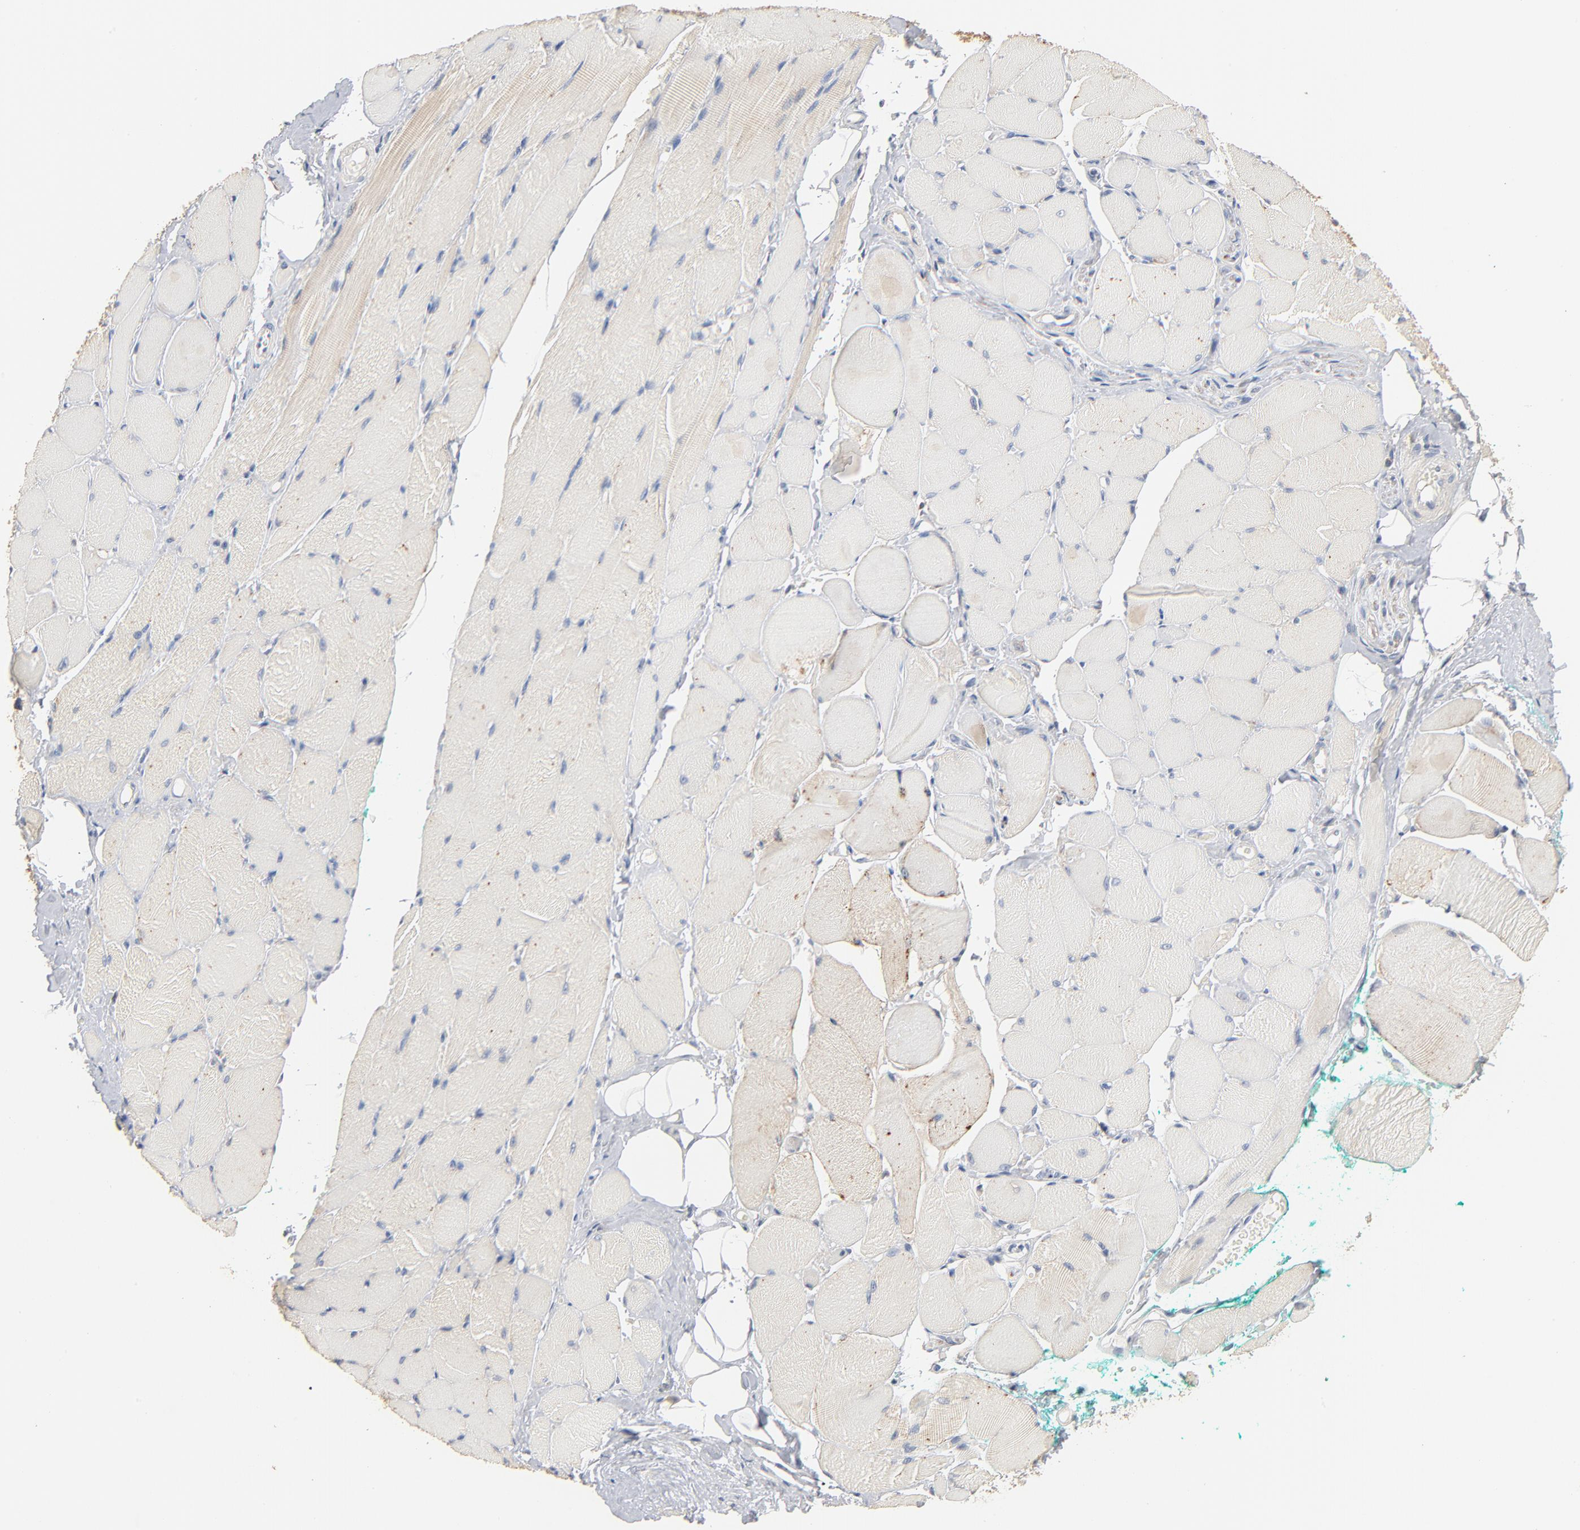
{"staining": {"intensity": "negative", "quantity": "none", "location": "none"}, "tissue": "skeletal muscle", "cell_type": "Myocytes", "image_type": "normal", "snomed": [{"axis": "morphology", "description": "Normal tissue, NOS"}, {"axis": "topography", "description": "Skeletal muscle"}, {"axis": "topography", "description": "Peripheral nerve tissue"}], "caption": "Immunohistochemistry of unremarkable human skeletal muscle displays no positivity in myocytes.", "gene": "ZDHHC8", "patient": {"sex": "female", "age": 84}}